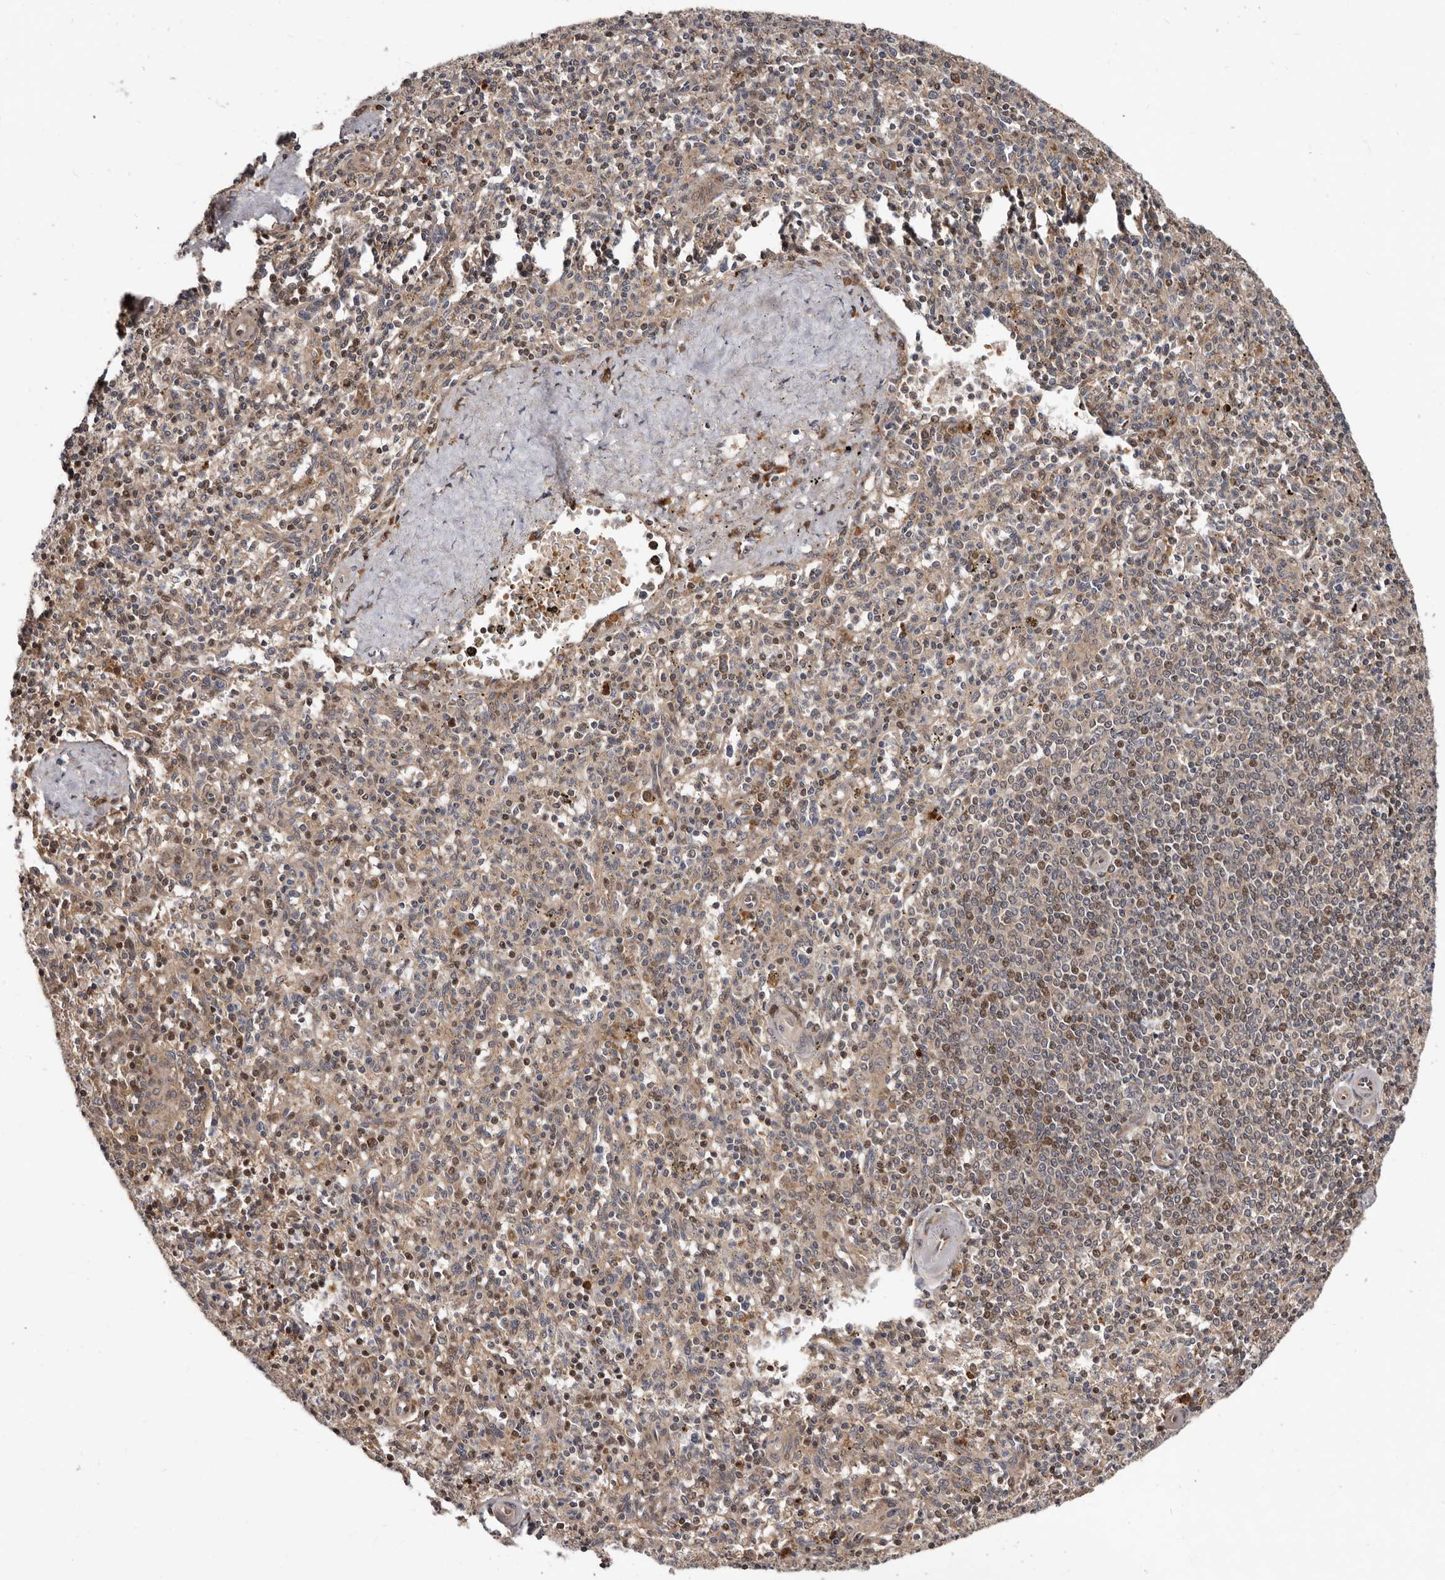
{"staining": {"intensity": "moderate", "quantity": "<25%", "location": "cytoplasmic/membranous"}, "tissue": "spleen", "cell_type": "Cells in red pulp", "image_type": "normal", "snomed": [{"axis": "morphology", "description": "Normal tissue, NOS"}, {"axis": "topography", "description": "Spleen"}], "caption": "Immunohistochemistry (DAB) staining of unremarkable spleen reveals moderate cytoplasmic/membranous protein positivity in approximately <25% of cells in red pulp. The staining was performed using DAB (3,3'-diaminobenzidine), with brown indicating positive protein expression. Nuclei are stained blue with hematoxylin.", "gene": "WEE2", "patient": {"sex": "male", "age": 72}}